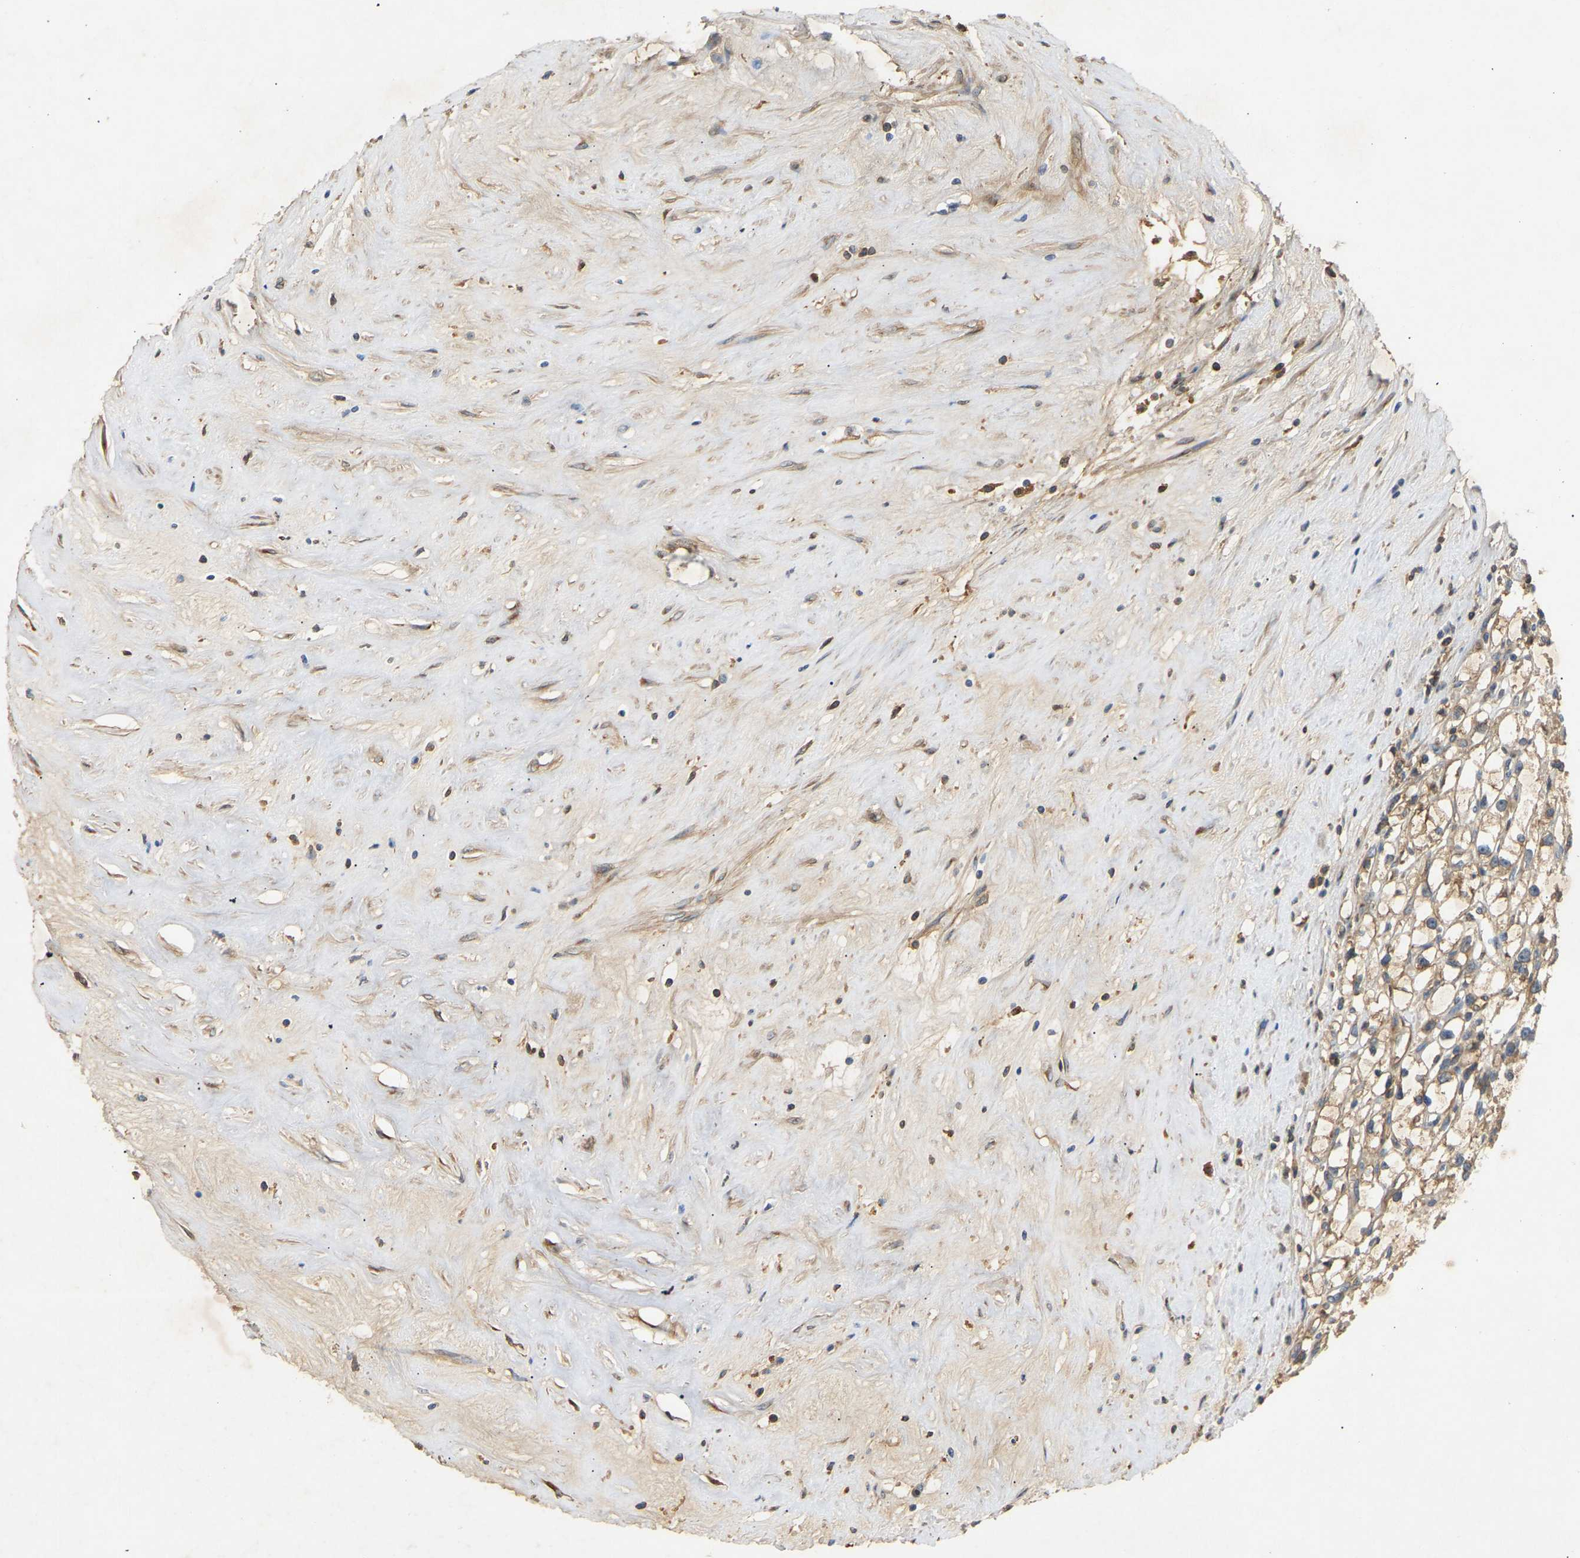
{"staining": {"intensity": "weak", "quantity": "<25%", "location": "cytoplasmic/membranous"}, "tissue": "renal cancer", "cell_type": "Tumor cells", "image_type": "cancer", "snomed": [{"axis": "morphology", "description": "Adenocarcinoma, NOS"}, {"axis": "topography", "description": "Kidney"}], "caption": "Tumor cells show no significant staining in renal cancer (adenocarcinoma).", "gene": "PTCD1", "patient": {"sex": "male", "age": 56}}